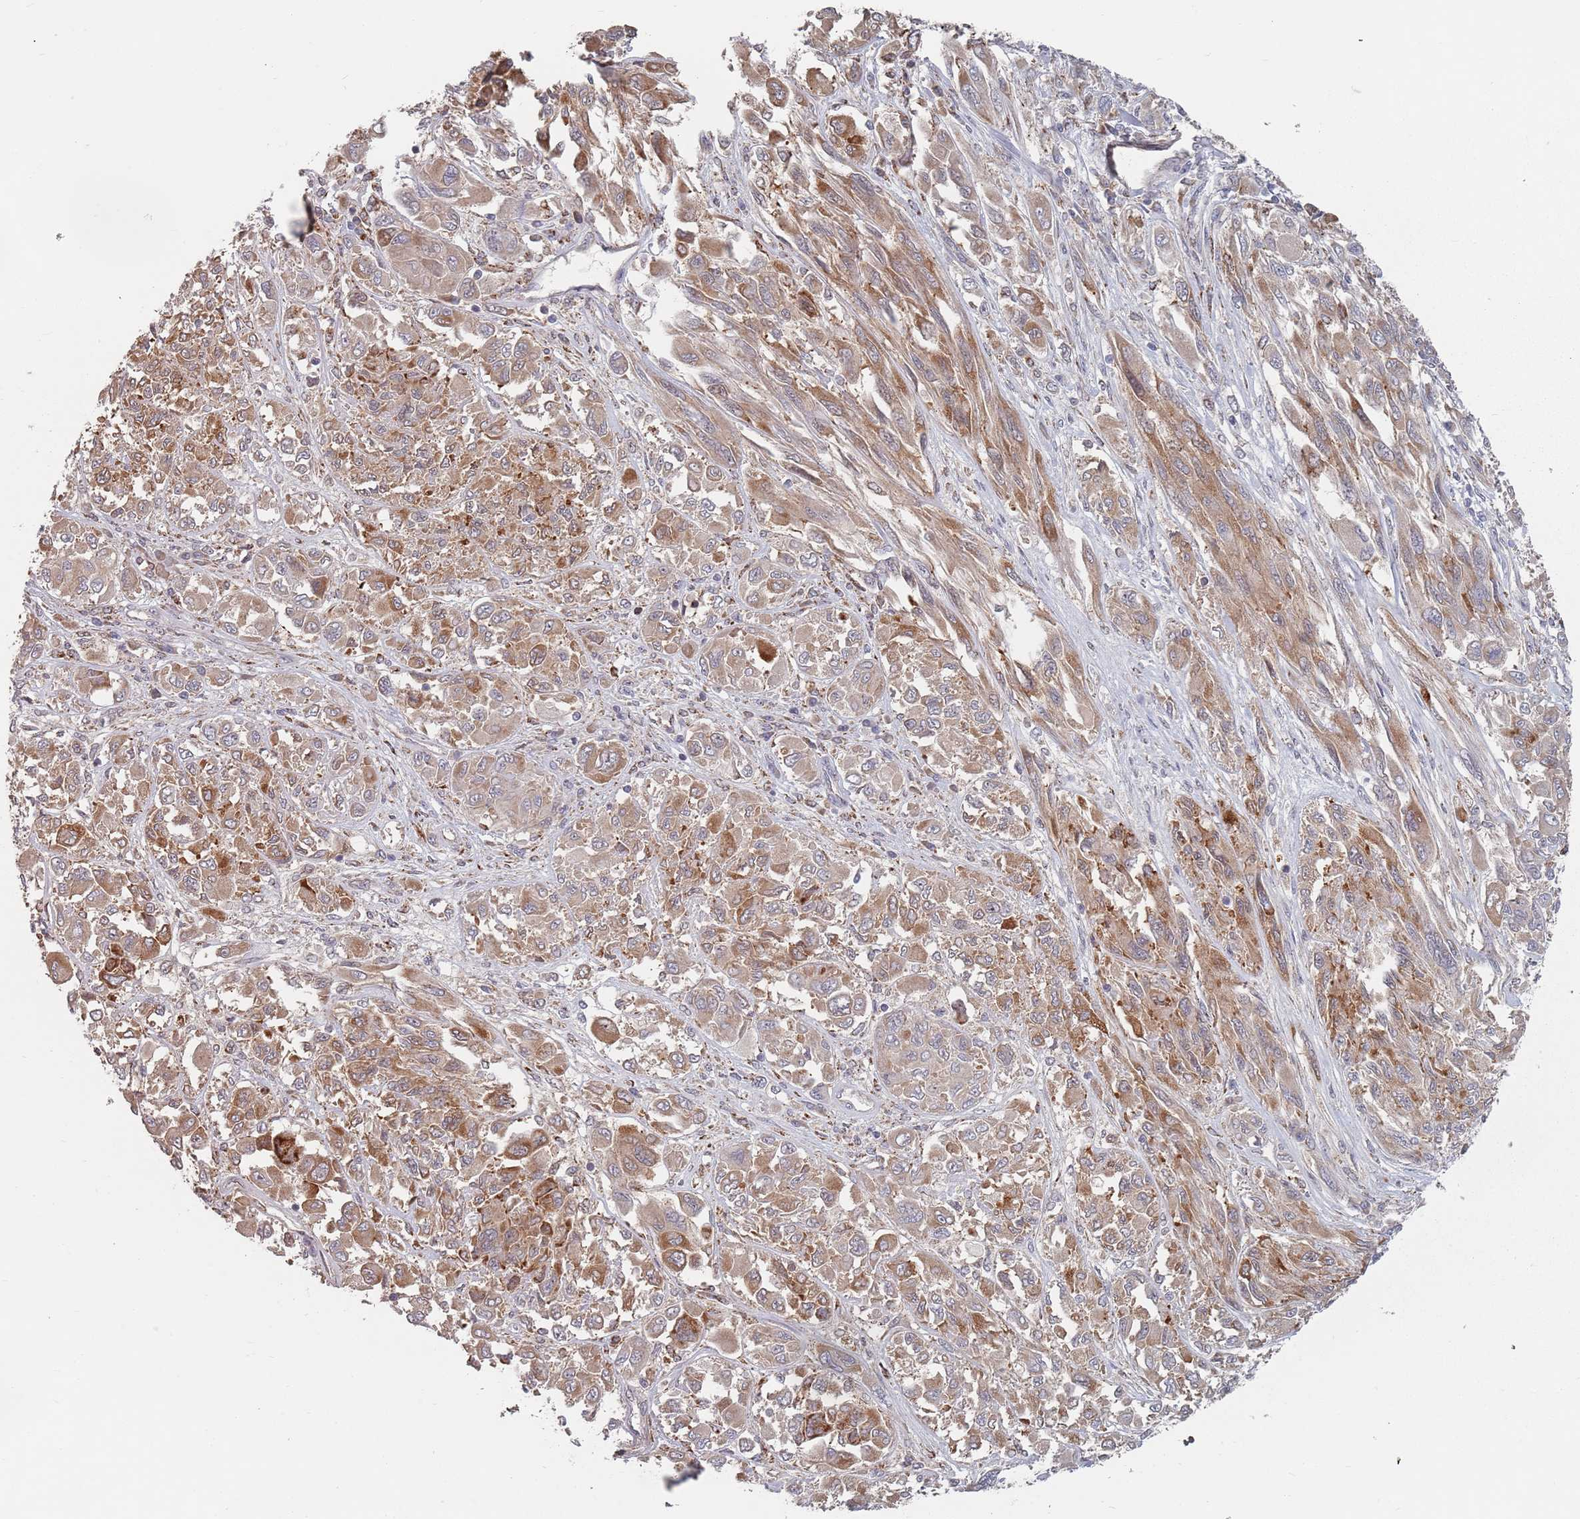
{"staining": {"intensity": "moderate", "quantity": ">75%", "location": "cytoplasmic/membranous"}, "tissue": "melanoma", "cell_type": "Tumor cells", "image_type": "cancer", "snomed": [{"axis": "morphology", "description": "Malignant melanoma, NOS"}, {"axis": "topography", "description": "Skin"}], "caption": "Tumor cells display medium levels of moderate cytoplasmic/membranous expression in approximately >75% of cells in human melanoma.", "gene": "ADAL", "patient": {"sex": "female", "age": 91}}